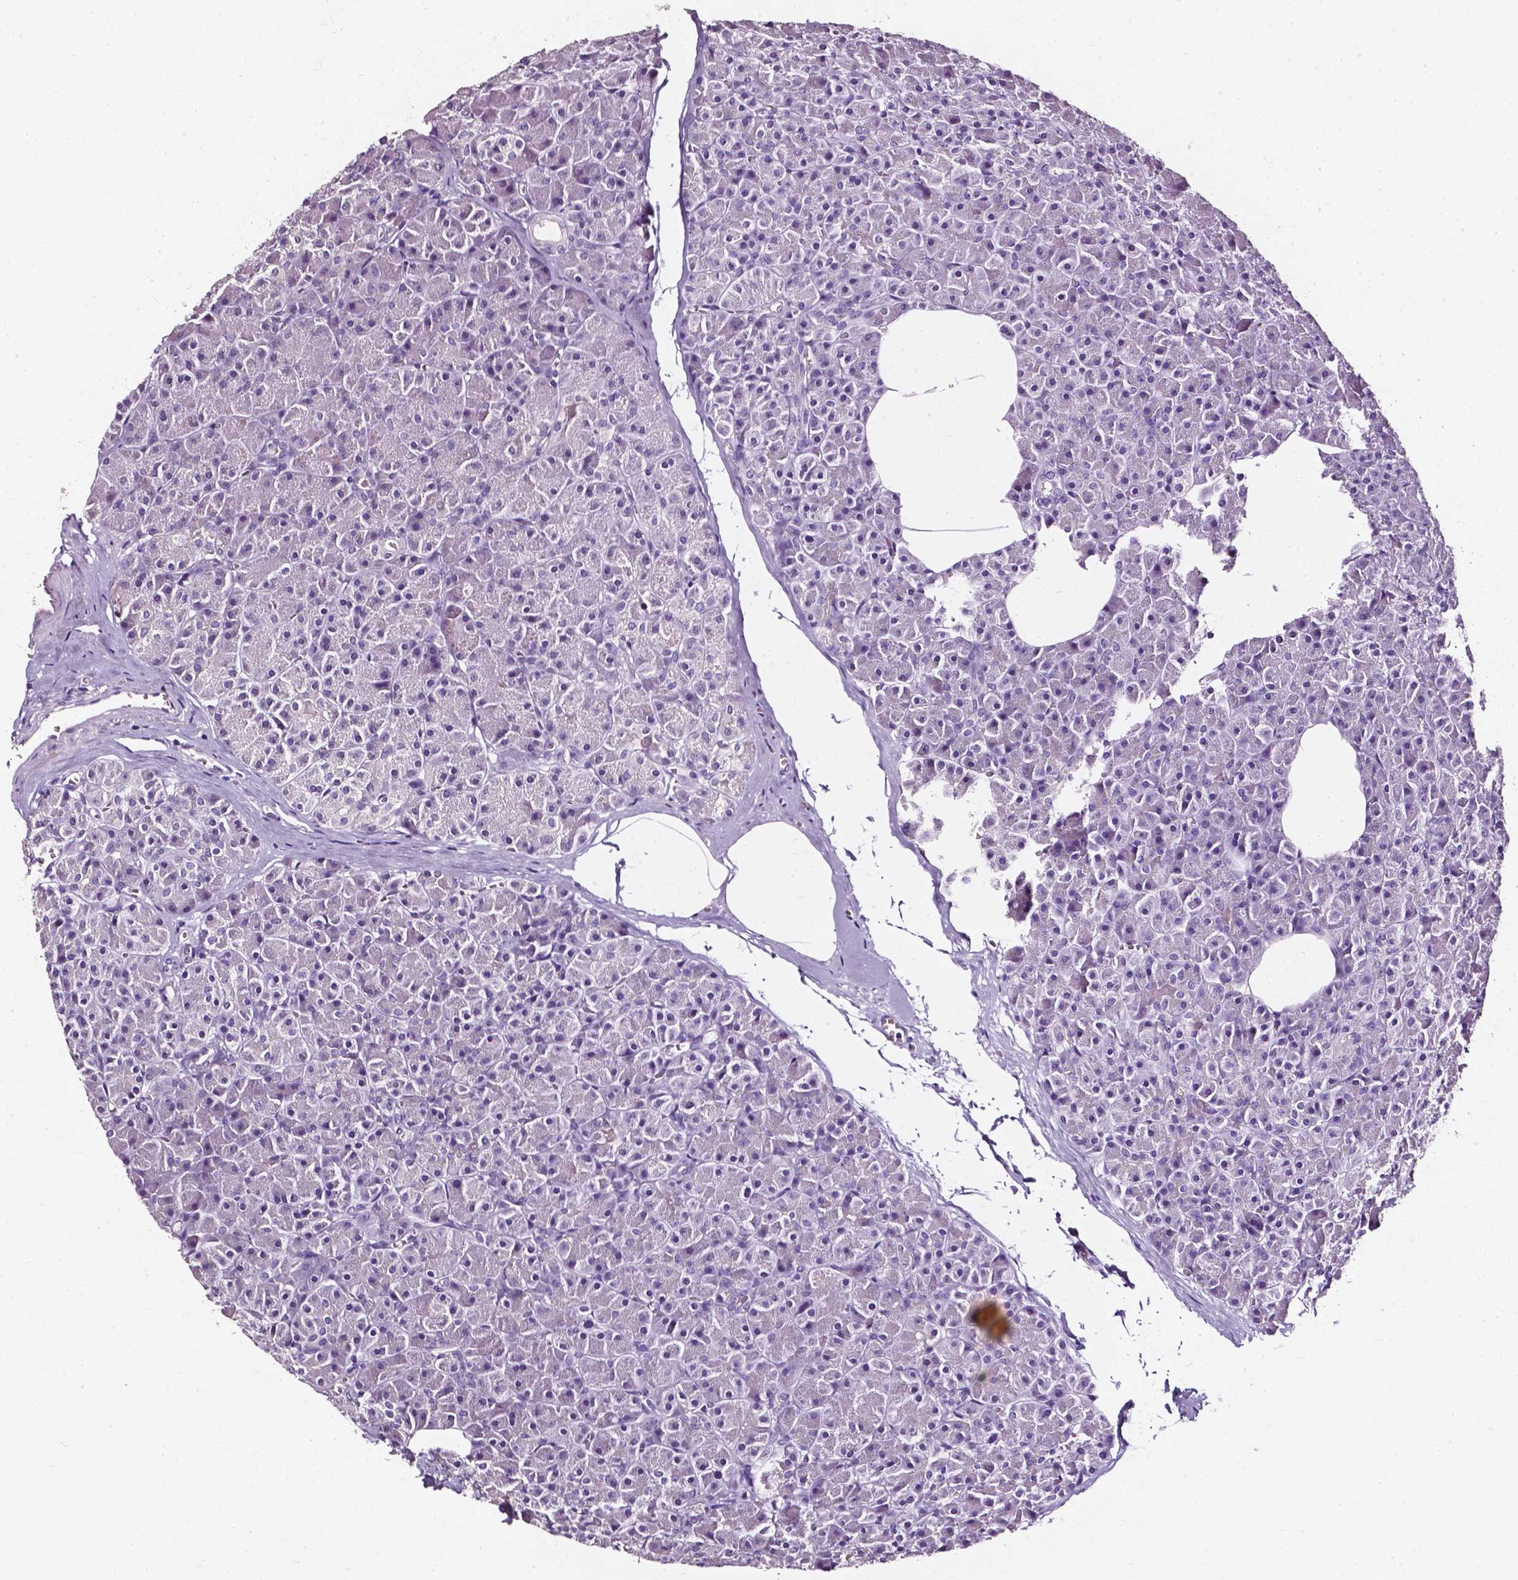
{"staining": {"intensity": "negative", "quantity": "none", "location": "none"}, "tissue": "pancreas", "cell_type": "Exocrine glandular cells", "image_type": "normal", "snomed": [{"axis": "morphology", "description": "Normal tissue, NOS"}, {"axis": "topography", "description": "Pancreas"}], "caption": "Pancreas stained for a protein using immunohistochemistry demonstrates no staining exocrine glandular cells.", "gene": "DEFA5", "patient": {"sex": "female", "age": 45}}